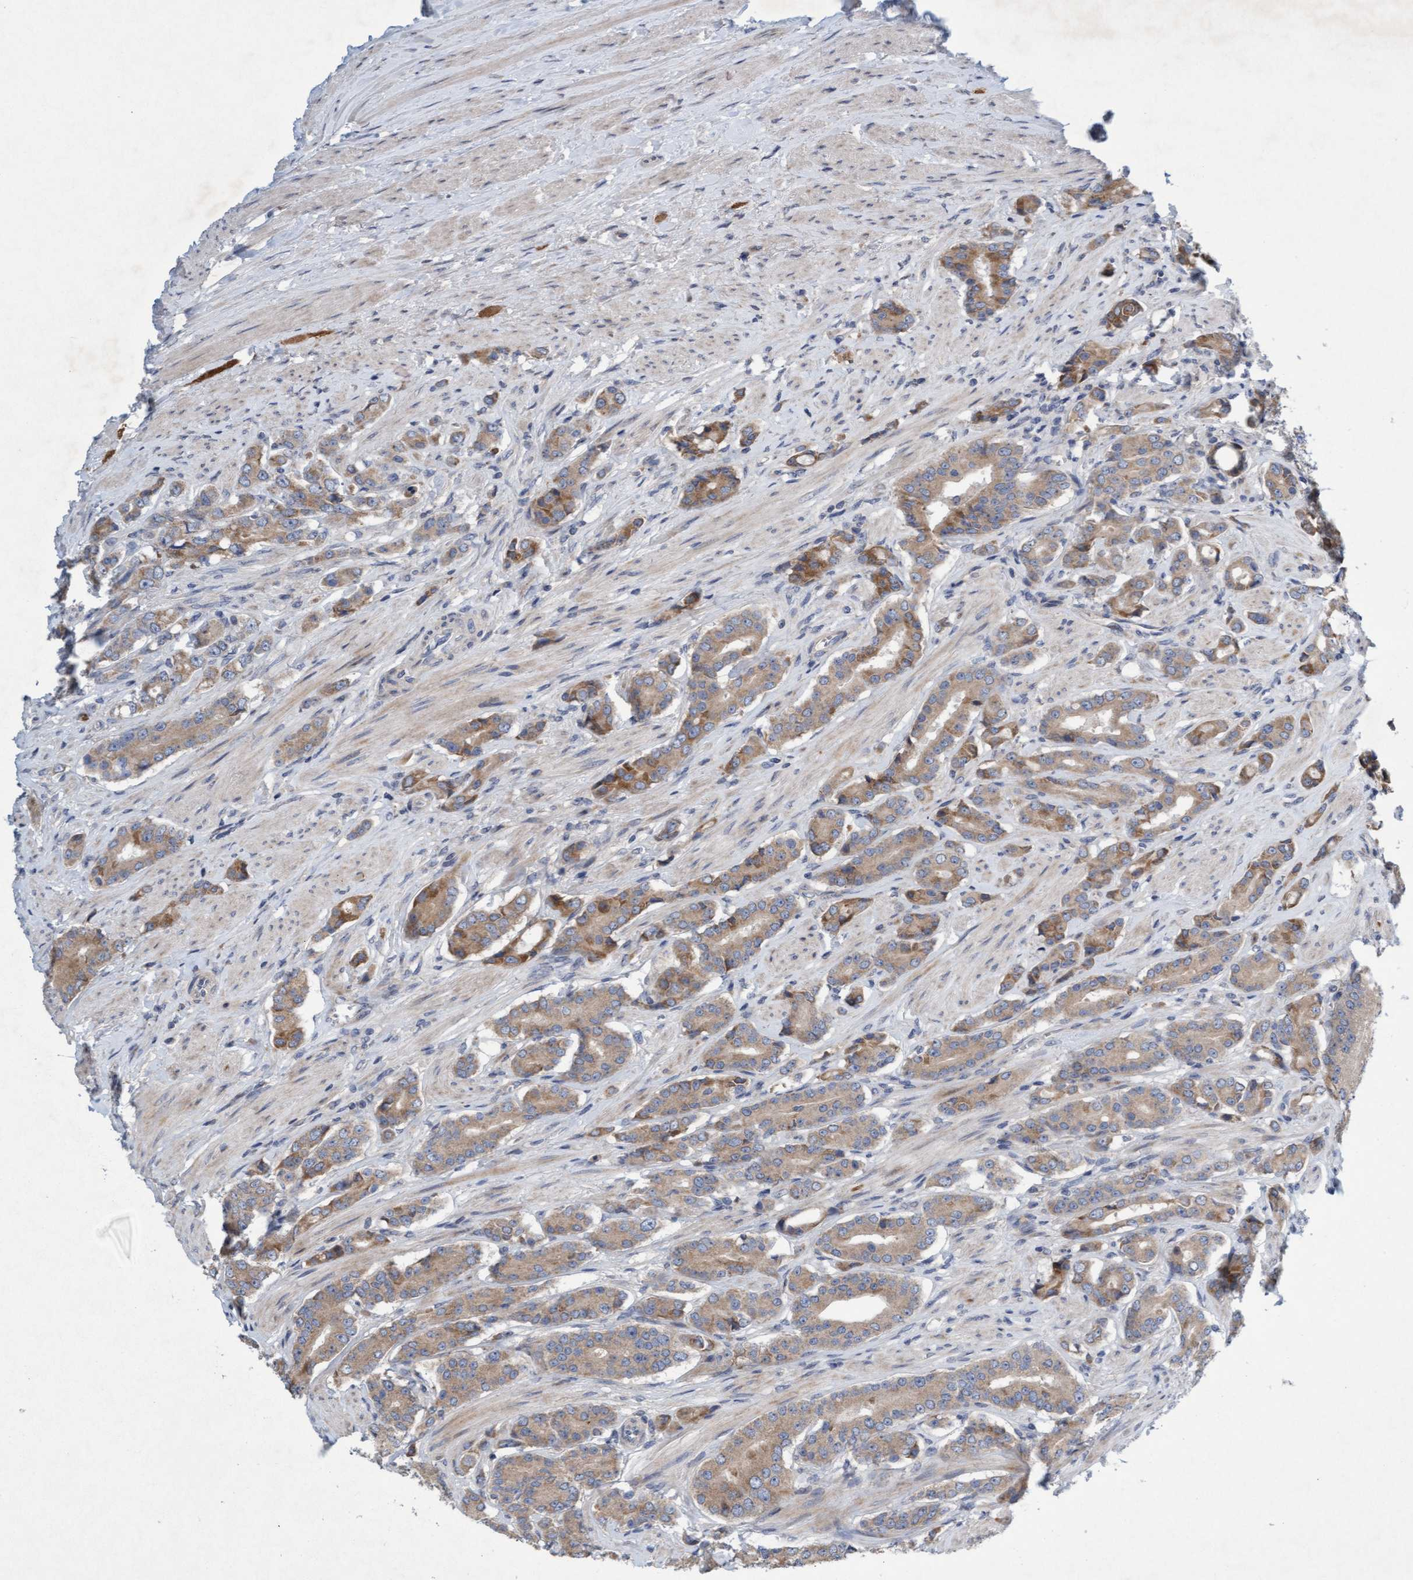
{"staining": {"intensity": "weak", "quantity": ">75%", "location": "cytoplasmic/membranous"}, "tissue": "prostate cancer", "cell_type": "Tumor cells", "image_type": "cancer", "snomed": [{"axis": "morphology", "description": "Adenocarcinoma, High grade"}, {"axis": "topography", "description": "Prostate"}], "caption": "Prostate adenocarcinoma (high-grade) tissue shows weak cytoplasmic/membranous positivity in approximately >75% of tumor cells", "gene": "DDHD2", "patient": {"sex": "male", "age": 71}}